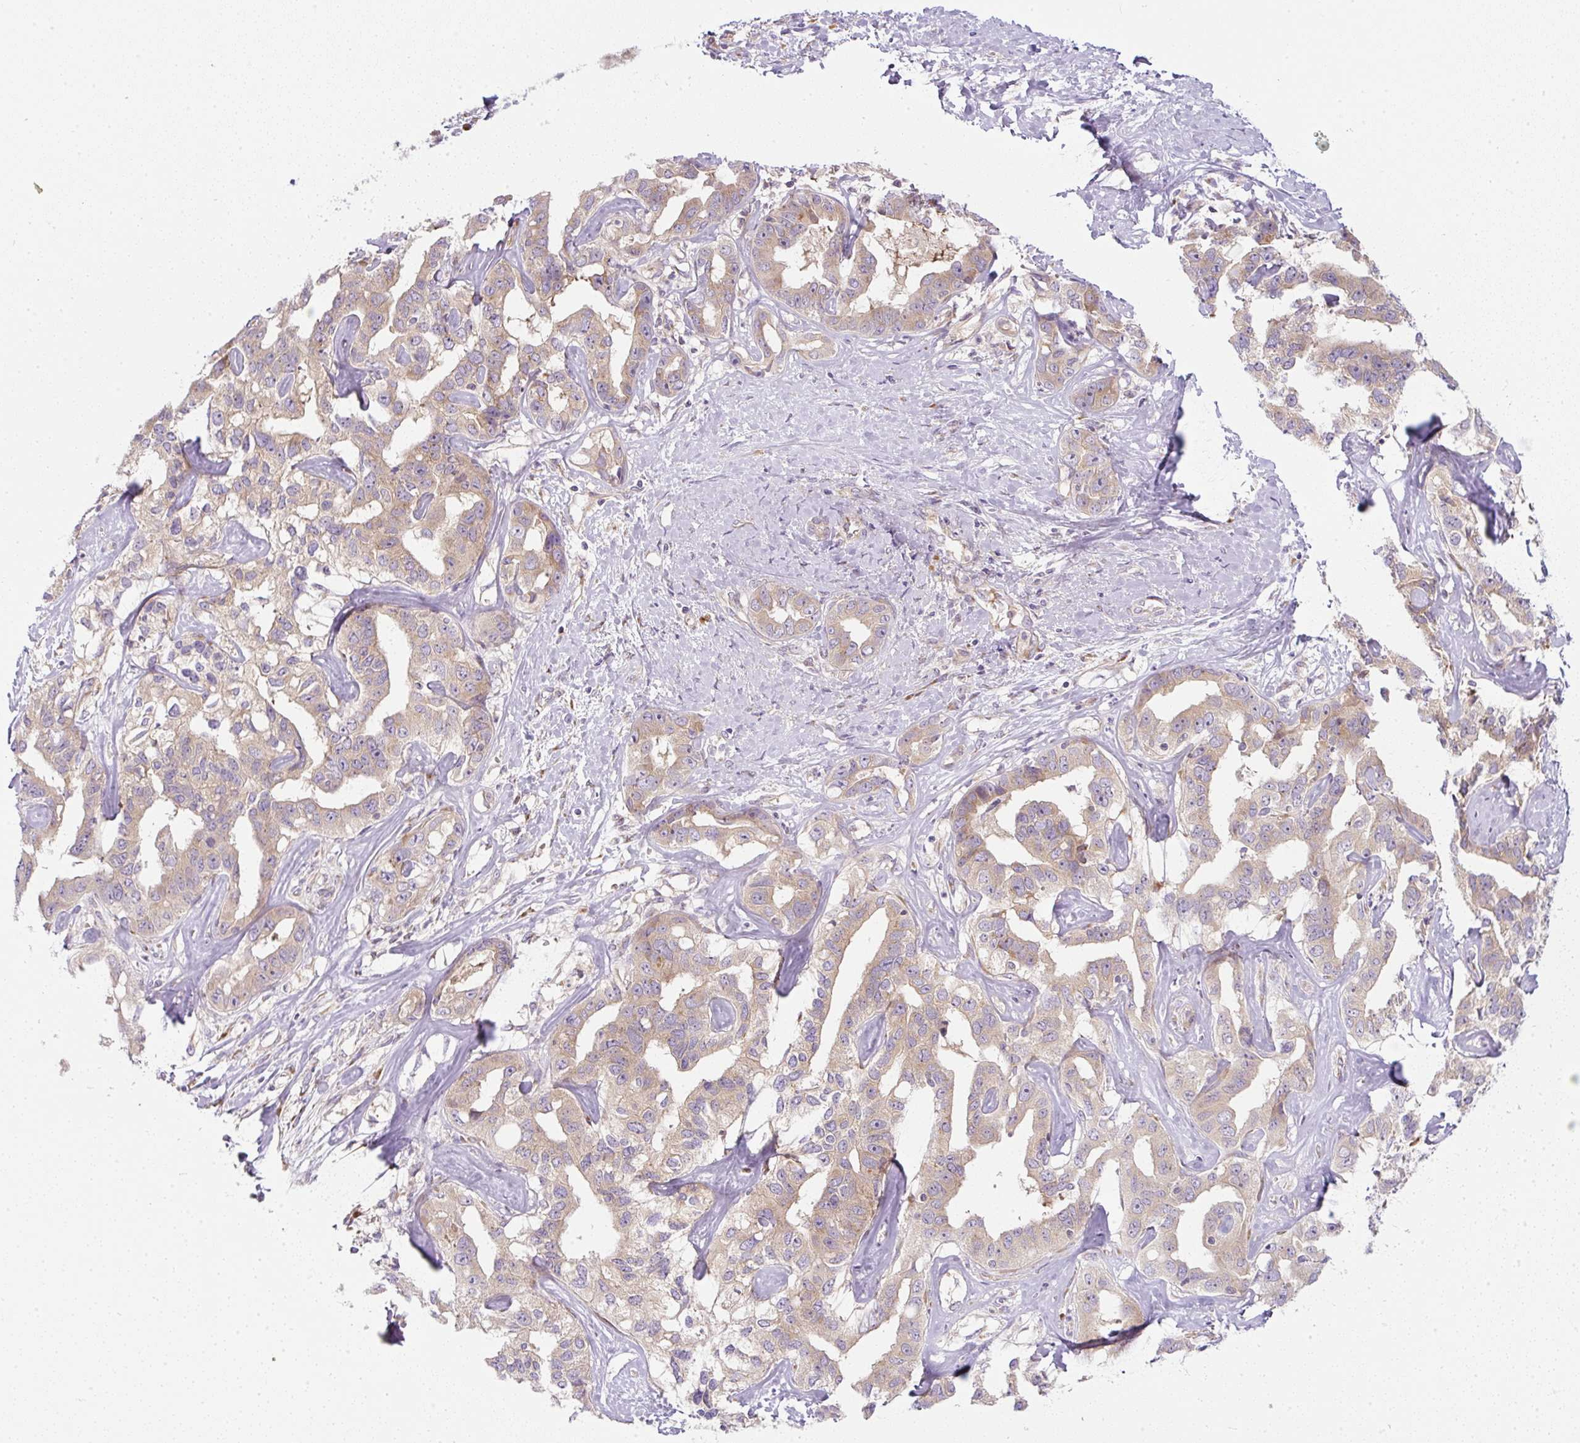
{"staining": {"intensity": "weak", "quantity": "25%-75%", "location": "cytoplasmic/membranous"}, "tissue": "liver cancer", "cell_type": "Tumor cells", "image_type": "cancer", "snomed": [{"axis": "morphology", "description": "Cholangiocarcinoma"}, {"axis": "topography", "description": "Liver"}], "caption": "A high-resolution image shows immunohistochemistry (IHC) staining of liver cancer, which shows weak cytoplasmic/membranous positivity in approximately 25%-75% of tumor cells.", "gene": "MLX", "patient": {"sex": "male", "age": 59}}